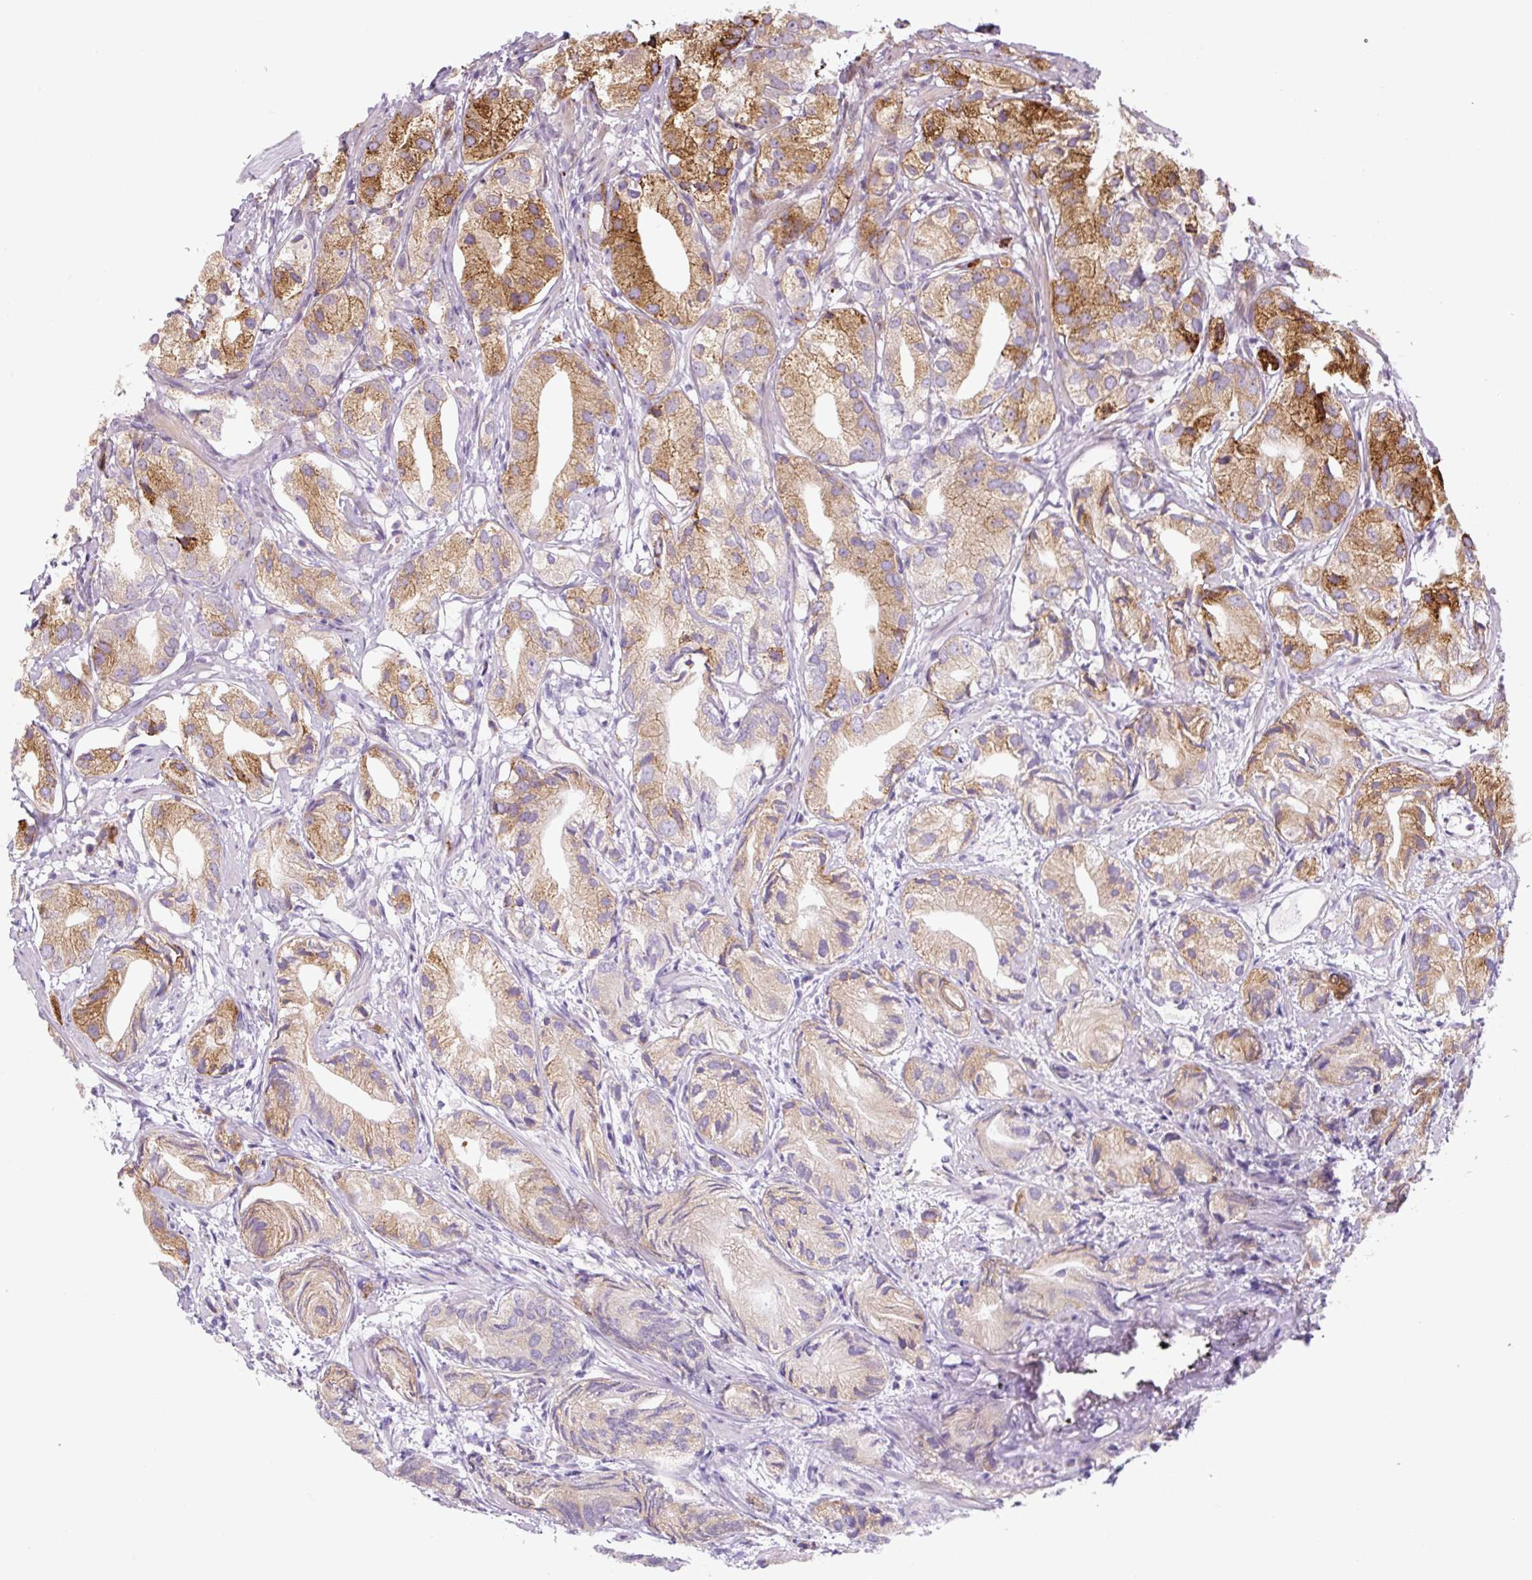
{"staining": {"intensity": "moderate", "quantity": "25%-75%", "location": "cytoplasmic/membranous"}, "tissue": "prostate cancer", "cell_type": "Tumor cells", "image_type": "cancer", "snomed": [{"axis": "morphology", "description": "Adenocarcinoma, High grade"}, {"axis": "topography", "description": "Prostate"}], "caption": "Tumor cells demonstrate medium levels of moderate cytoplasmic/membranous positivity in approximately 25%-75% of cells in adenocarcinoma (high-grade) (prostate). (brown staining indicates protein expression, while blue staining denotes nuclei).", "gene": "DISP3", "patient": {"sex": "male", "age": 82}}